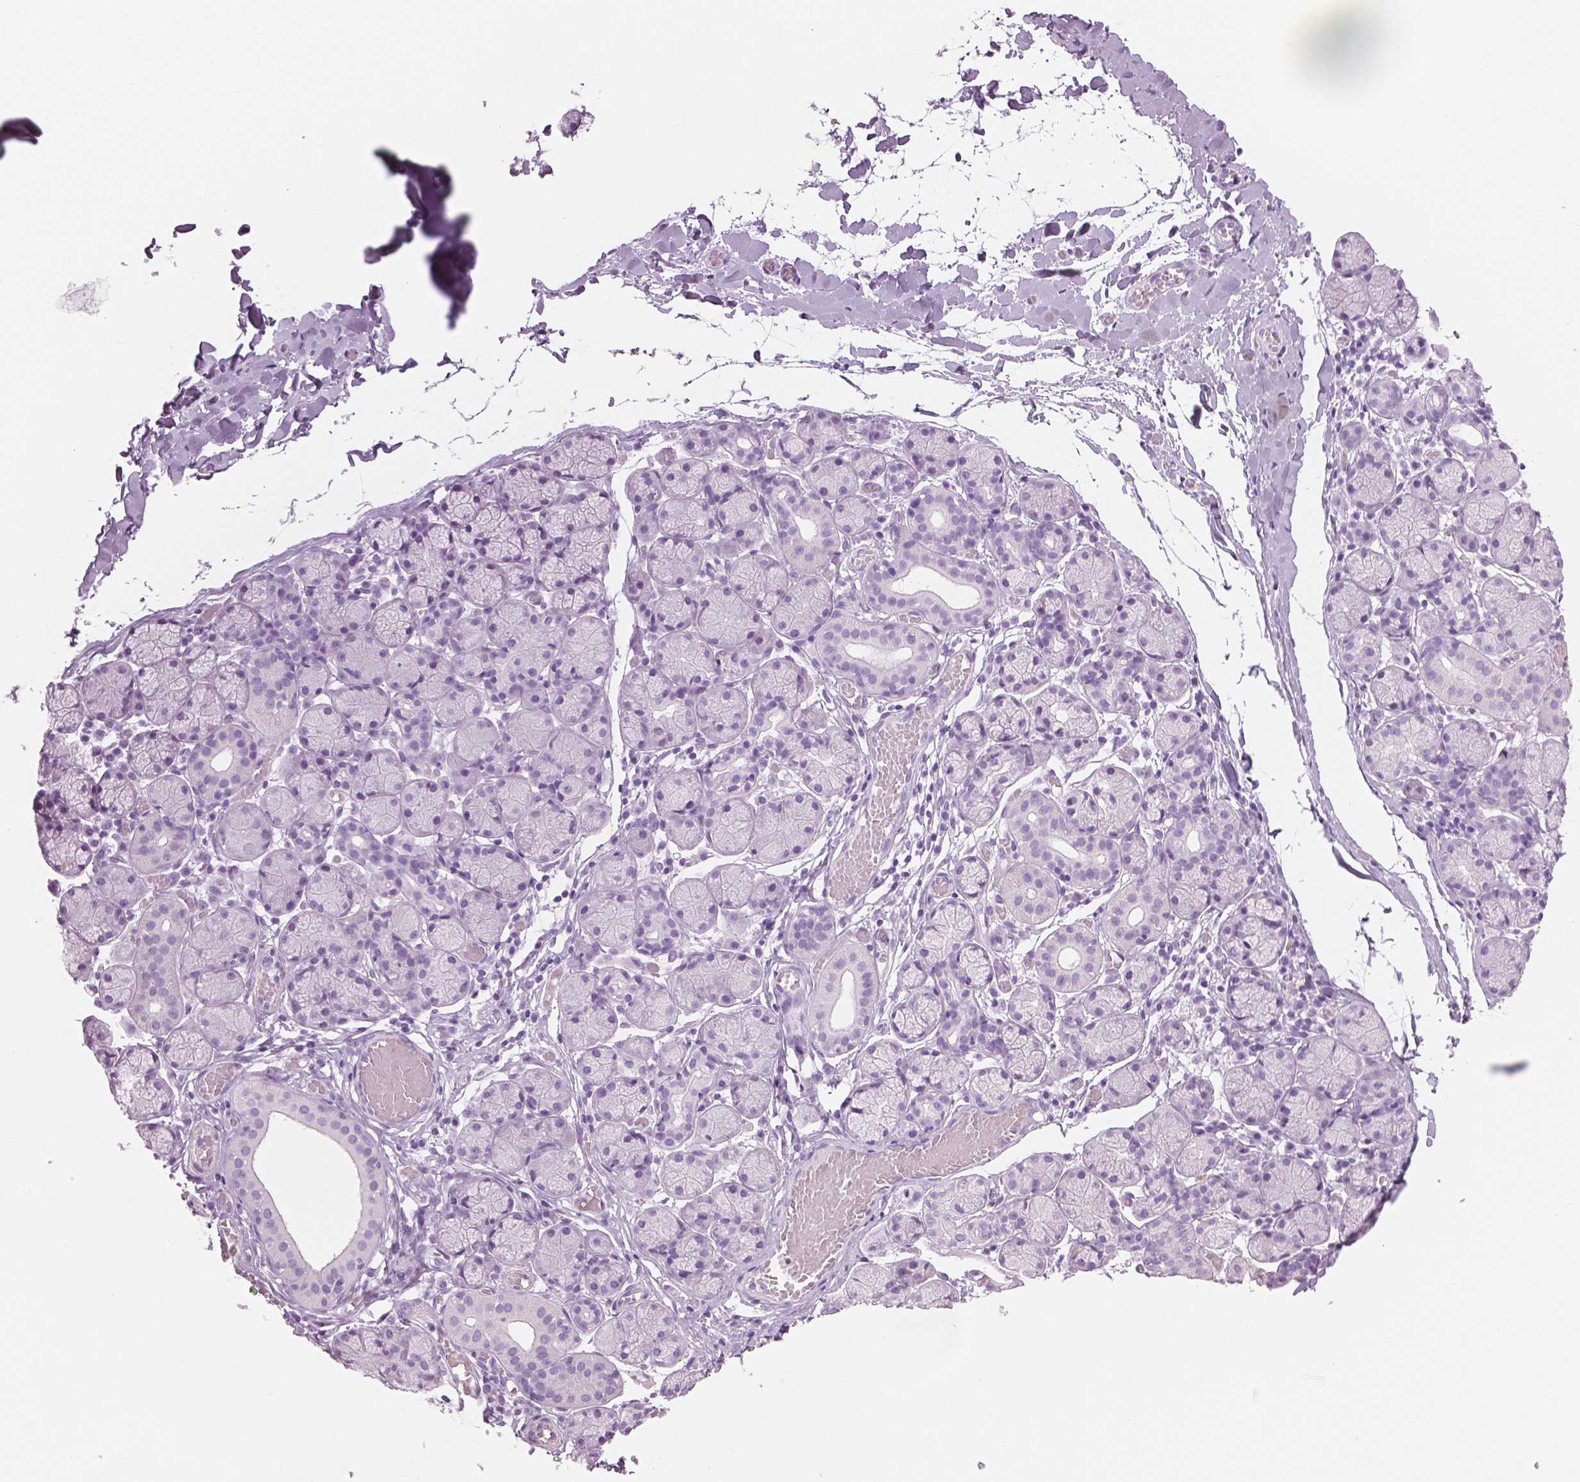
{"staining": {"intensity": "negative", "quantity": "none", "location": "none"}, "tissue": "salivary gland", "cell_type": "Glandular cells", "image_type": "normal", "snomed": [{"axis": "morphology", "description": "Normal tissue, NOS"}, {"axis": "topography", "description": "Salivary gland"}], "caption": "This is an immunohistochemistry (IHC) histopathology image of normal human salivary gland. There is no staining in glandular cells.", "gene": "PLIN4", "patient": {"sex": "female", "age": 24}}